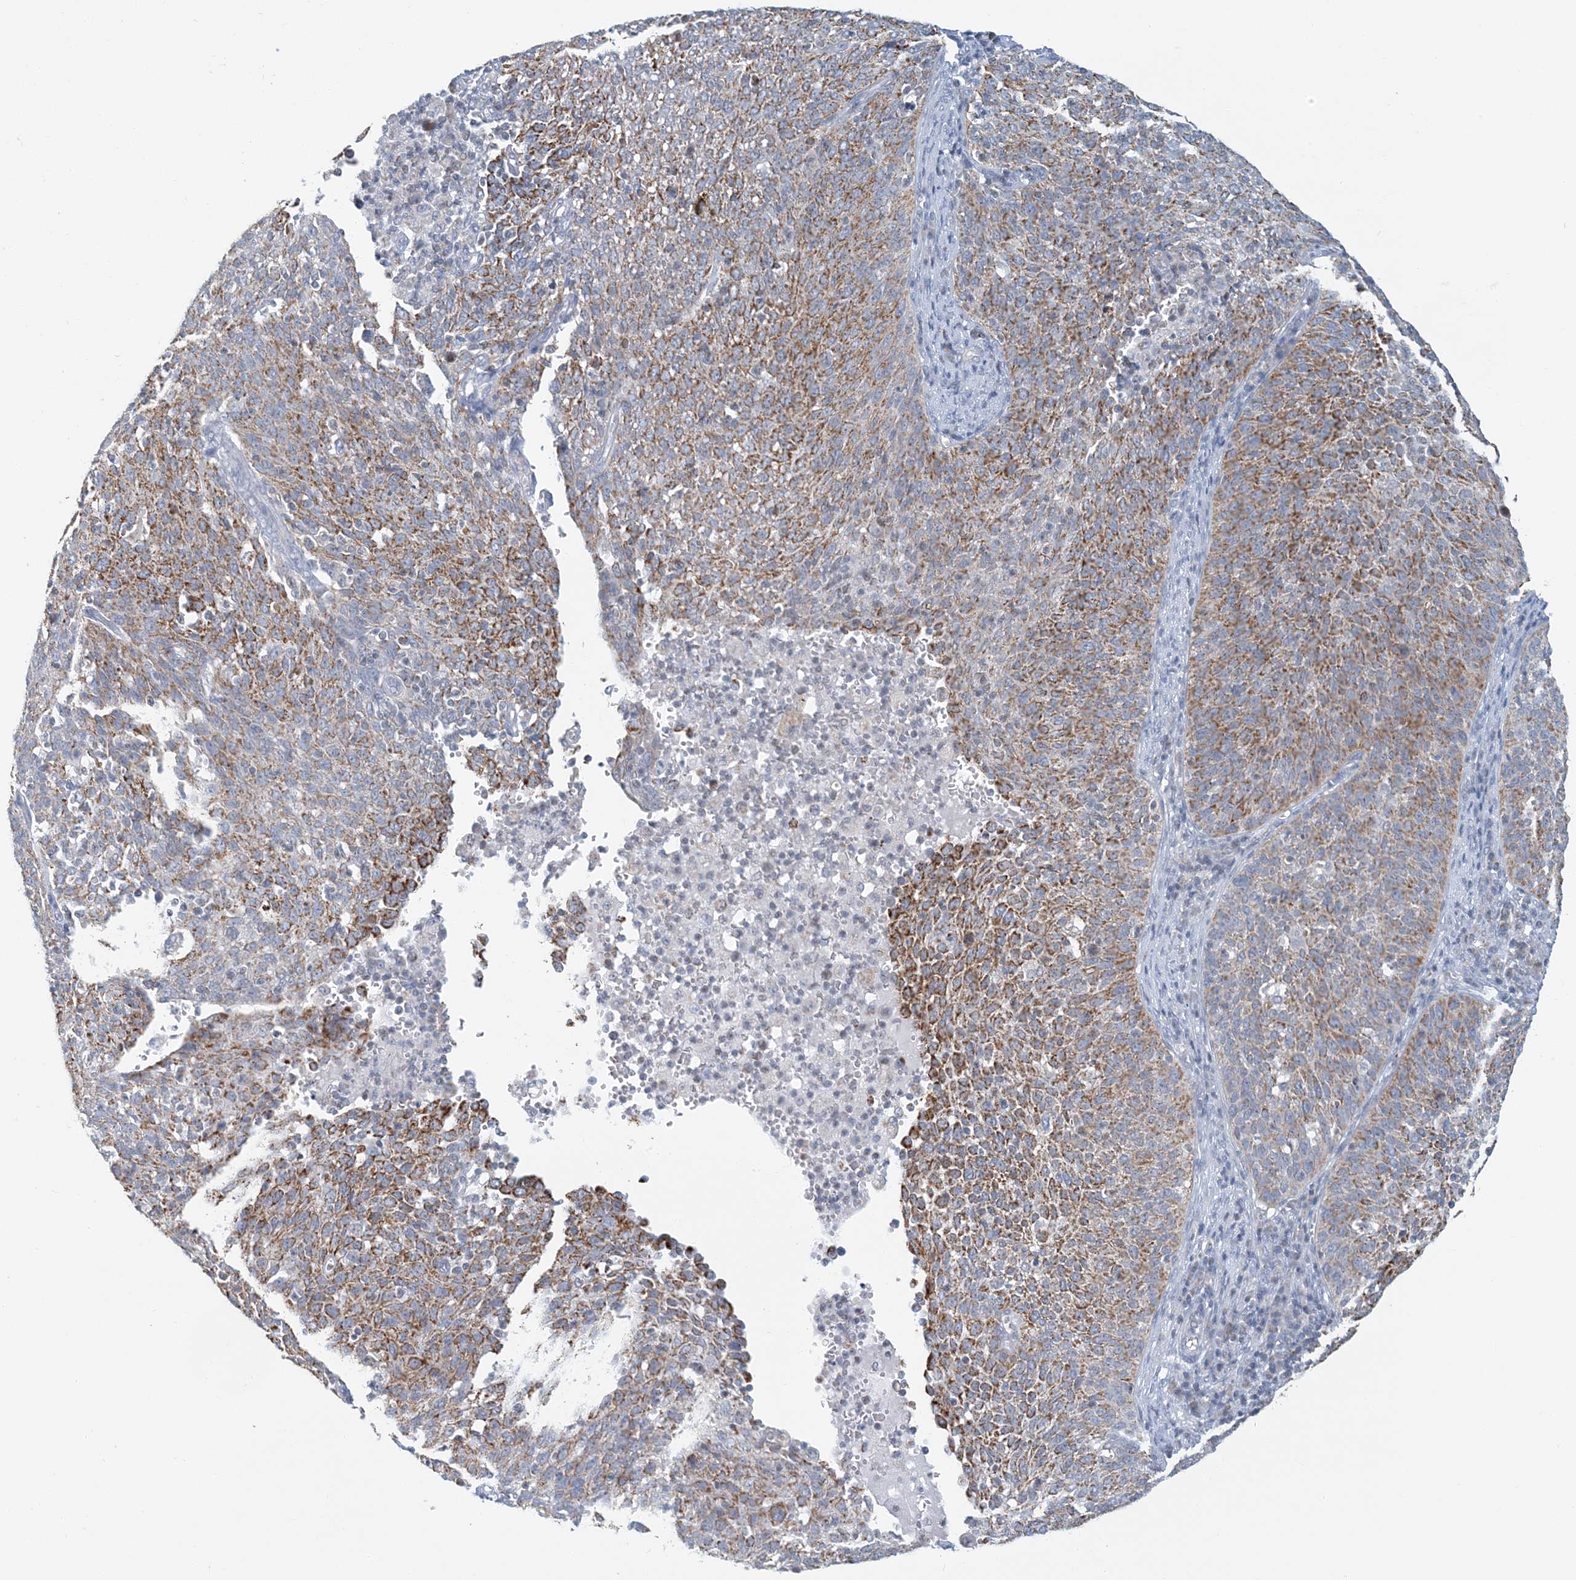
{"staining": {"intensity": "moderate", "quantity": ">75%", "location": "cytoplasmic/membranous"}, "tissue": "cervical cancer", "cell_type": "Tumor cells", "image_type": "cancer", "snomed": [{"axis": "morphology", "description": "Squamous cell carcinoma, NOS"}, {"axis": "topography", "description": "Cervix"}], "caption": "IHC micrograph of neoplastic tissue: cervical cancer (squamous cell carcinoma) stained using immunohistochemistry (IHC) exhibits medium levels of moderate protein expression localized specifically in the cytoplasmic/membranous of tumor cells, appearing as a cytoplasmic/membranous brown color.", "gene": "BDH1", "patient": {"sex": "female", "age": 38}}